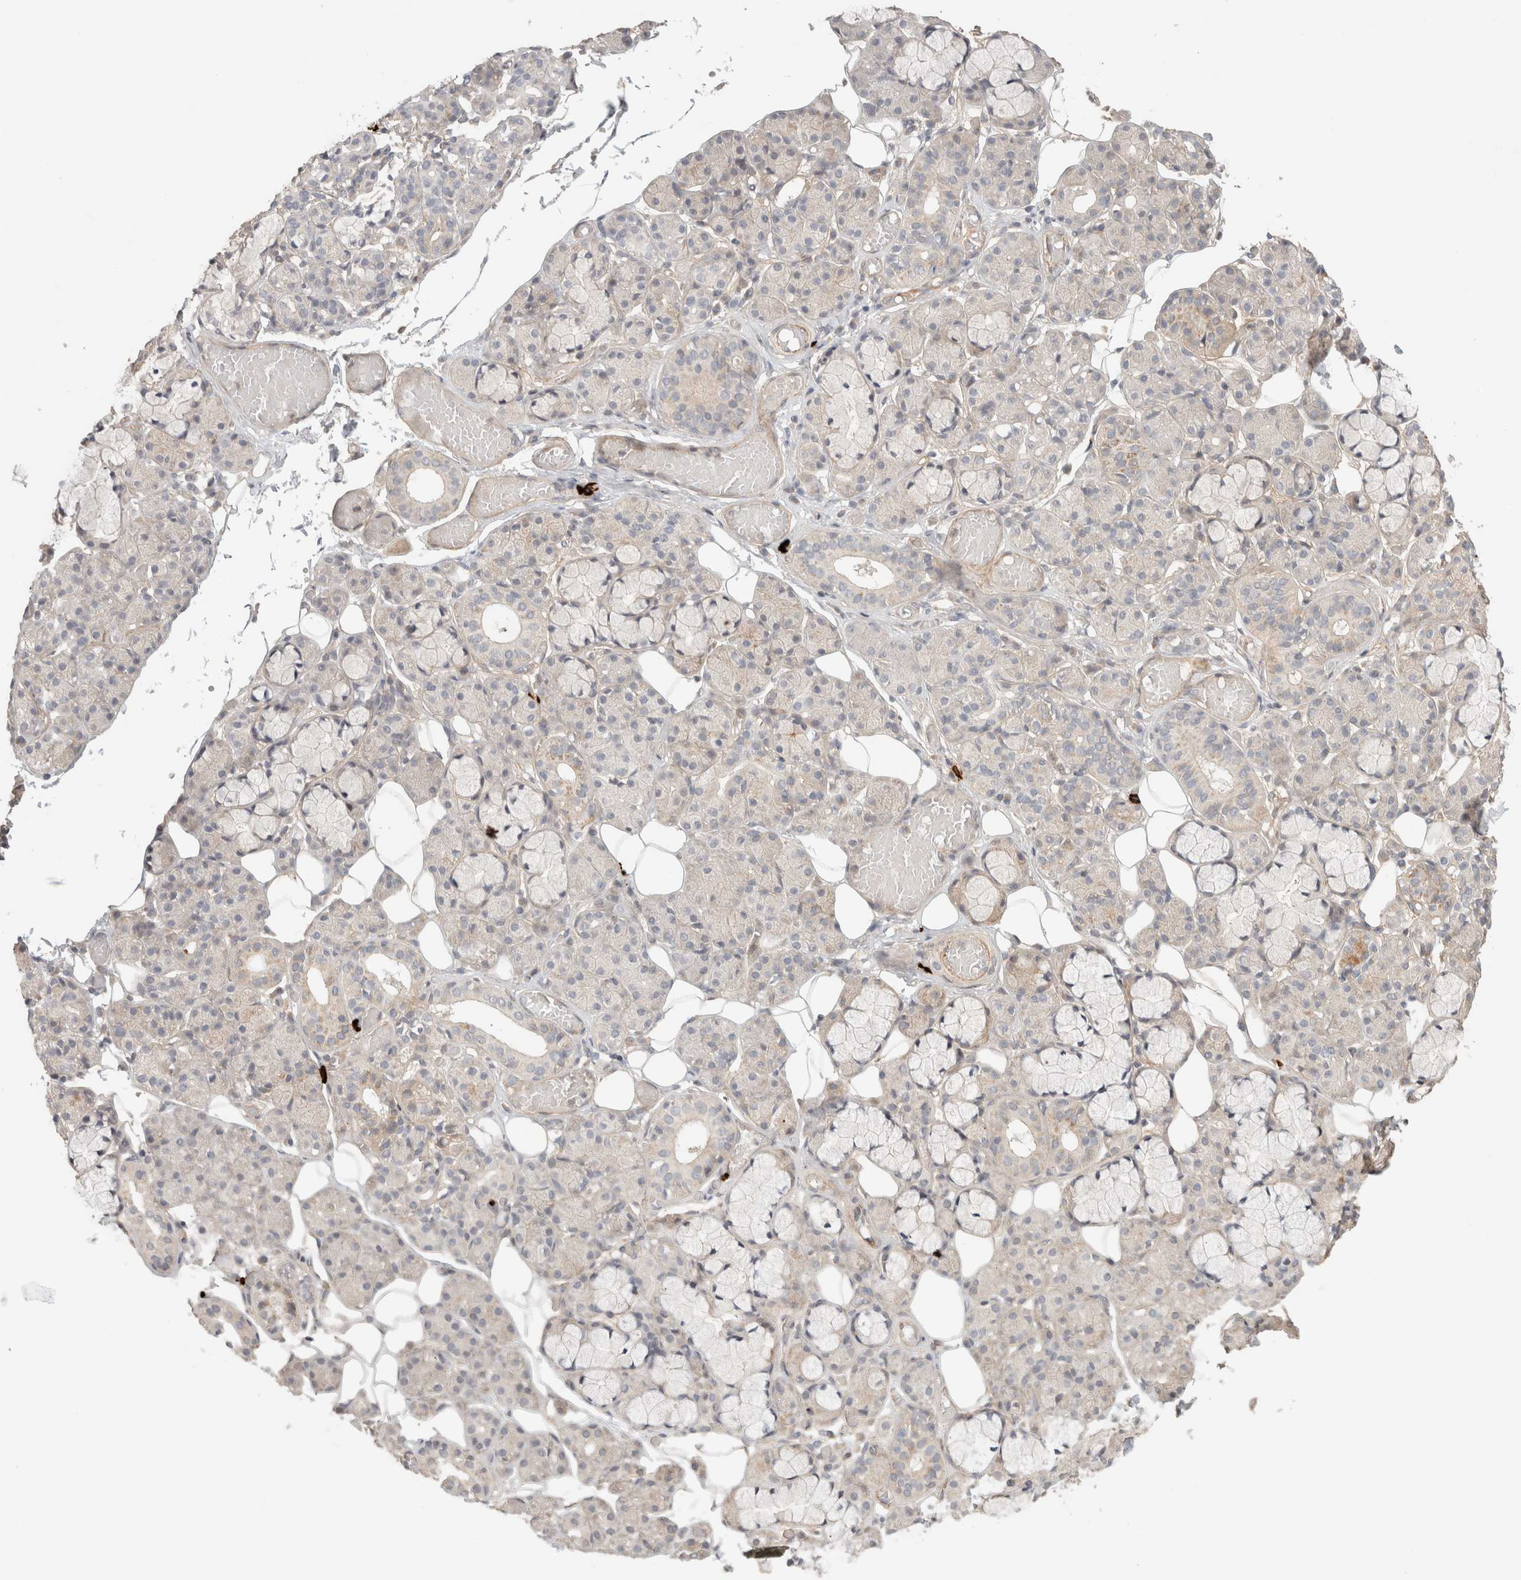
{"staining": {"intensity": "negative", "quantity": "none", "location": "none"}, "tissue": "salivary gland", "cell_type": "Glandular cells", "image_type": "normal", "snomed": [{"axis": "morphology", "description": "Normal tissue, NOS"}, {"axis": "topography", "description": "Salivary gland"}], "caption": "This is an immunohistochemistry (IHC) photomicrograph of benign human salivary gland. There is no positivity in glandular cells.", "gene": "HSPG2", "patient": {"sex": "male", "age": 63}}